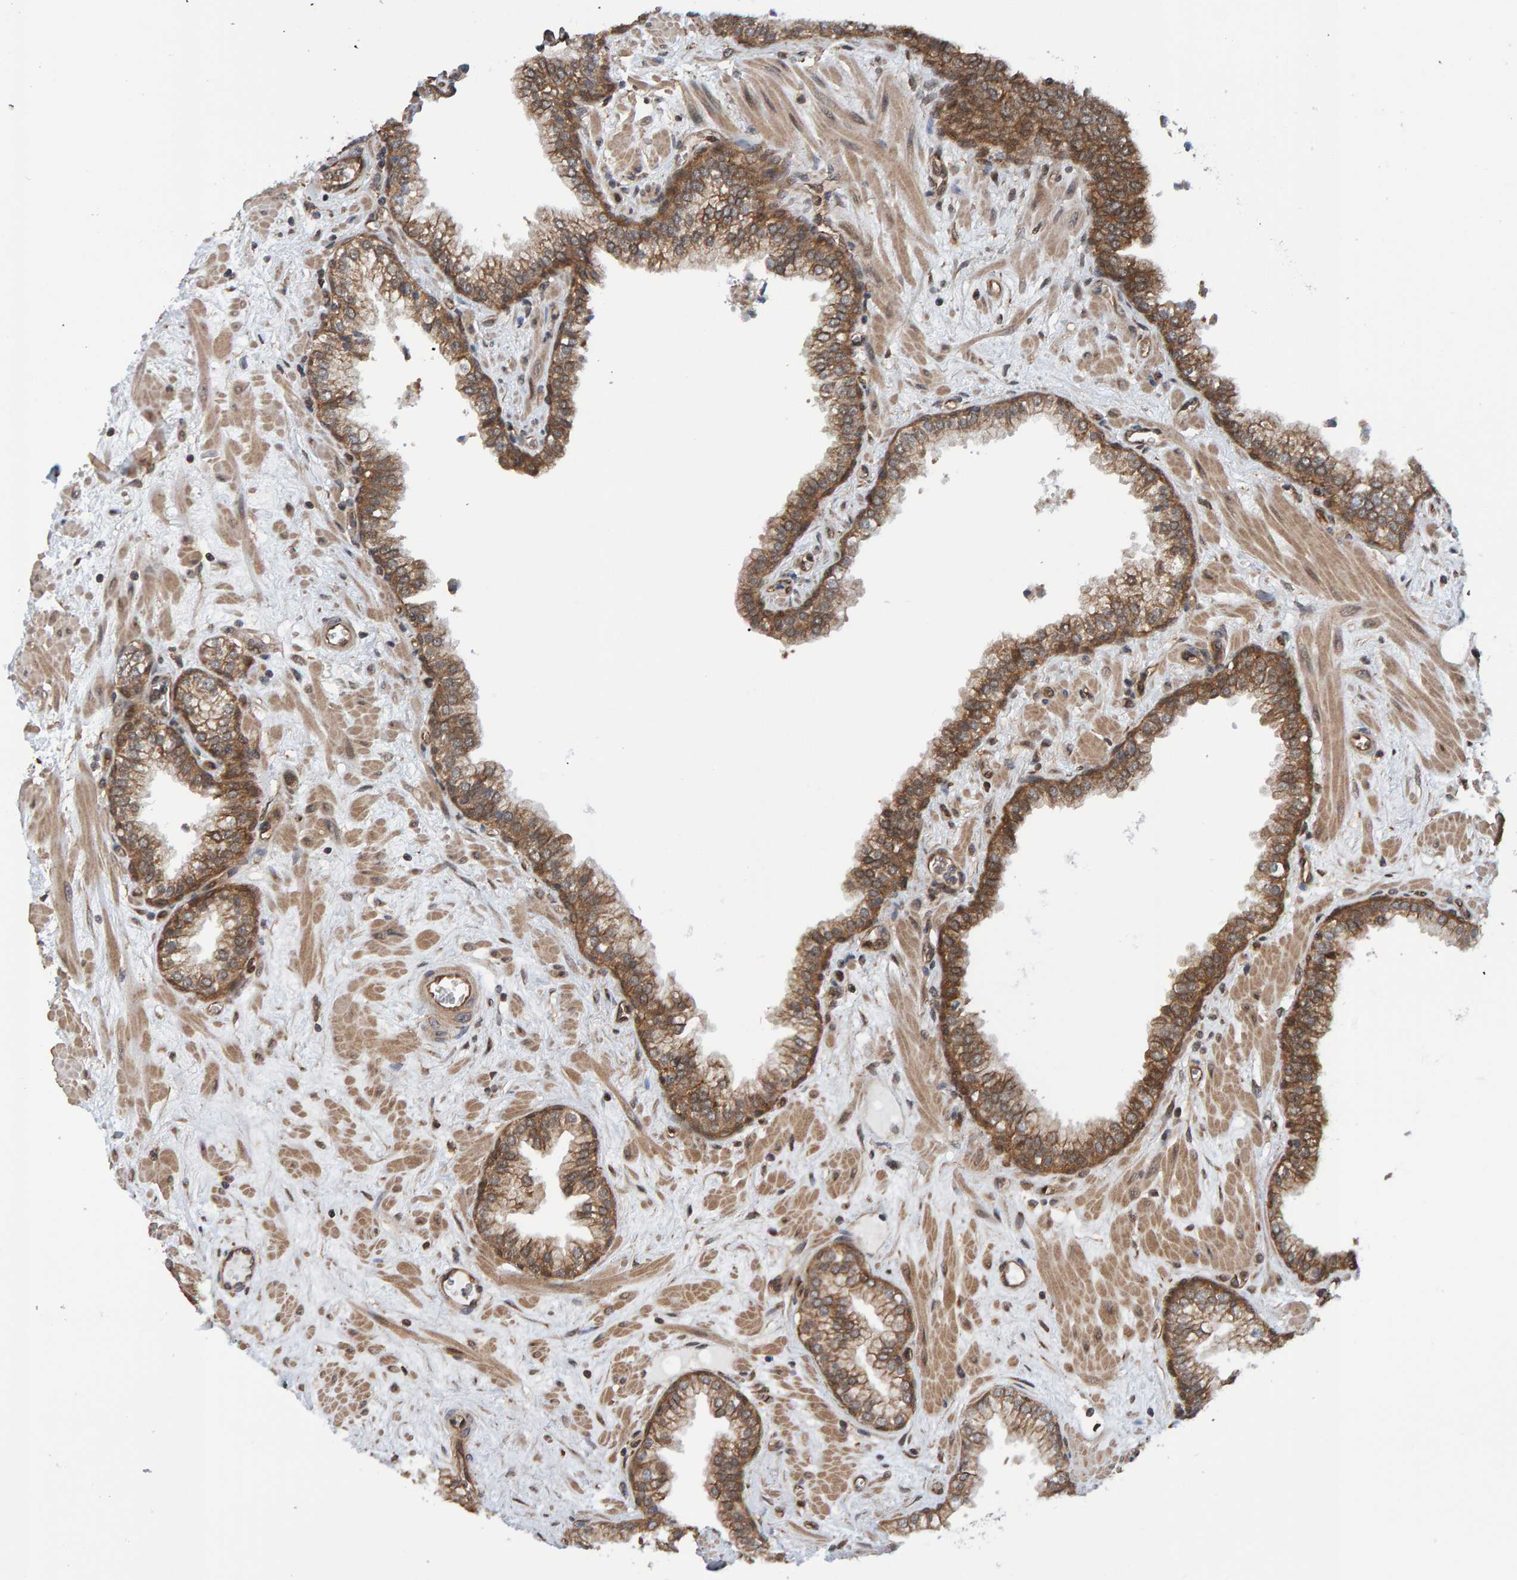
{"staining": {"intensity": "strong", "quantity": ">75%", "location": "cytoplasmic/membranous"}, "tissue": "prostate", "cell_type": "Glandular cells", "image_type": "normal", "snomed": [{"axis": "morphology", "description": "Normal tissue, NOS"}, {"axis": "morphology", "description": "Urothelial carcinoma, Low grade"}, {"axis": "topography", "description": "Urinary bladder"}, {"axis": "topography", "description": "Prostate"}], "caption": "Immunohistochemistry (IHC) image of normal human prostate stained for a protein (brown), which shows high levels of strong cytoplasmic/membranous positivity in about >75% of glandular cells.", "gene": "SCRN2", "patient": {"sex": "male", "age": 60}}